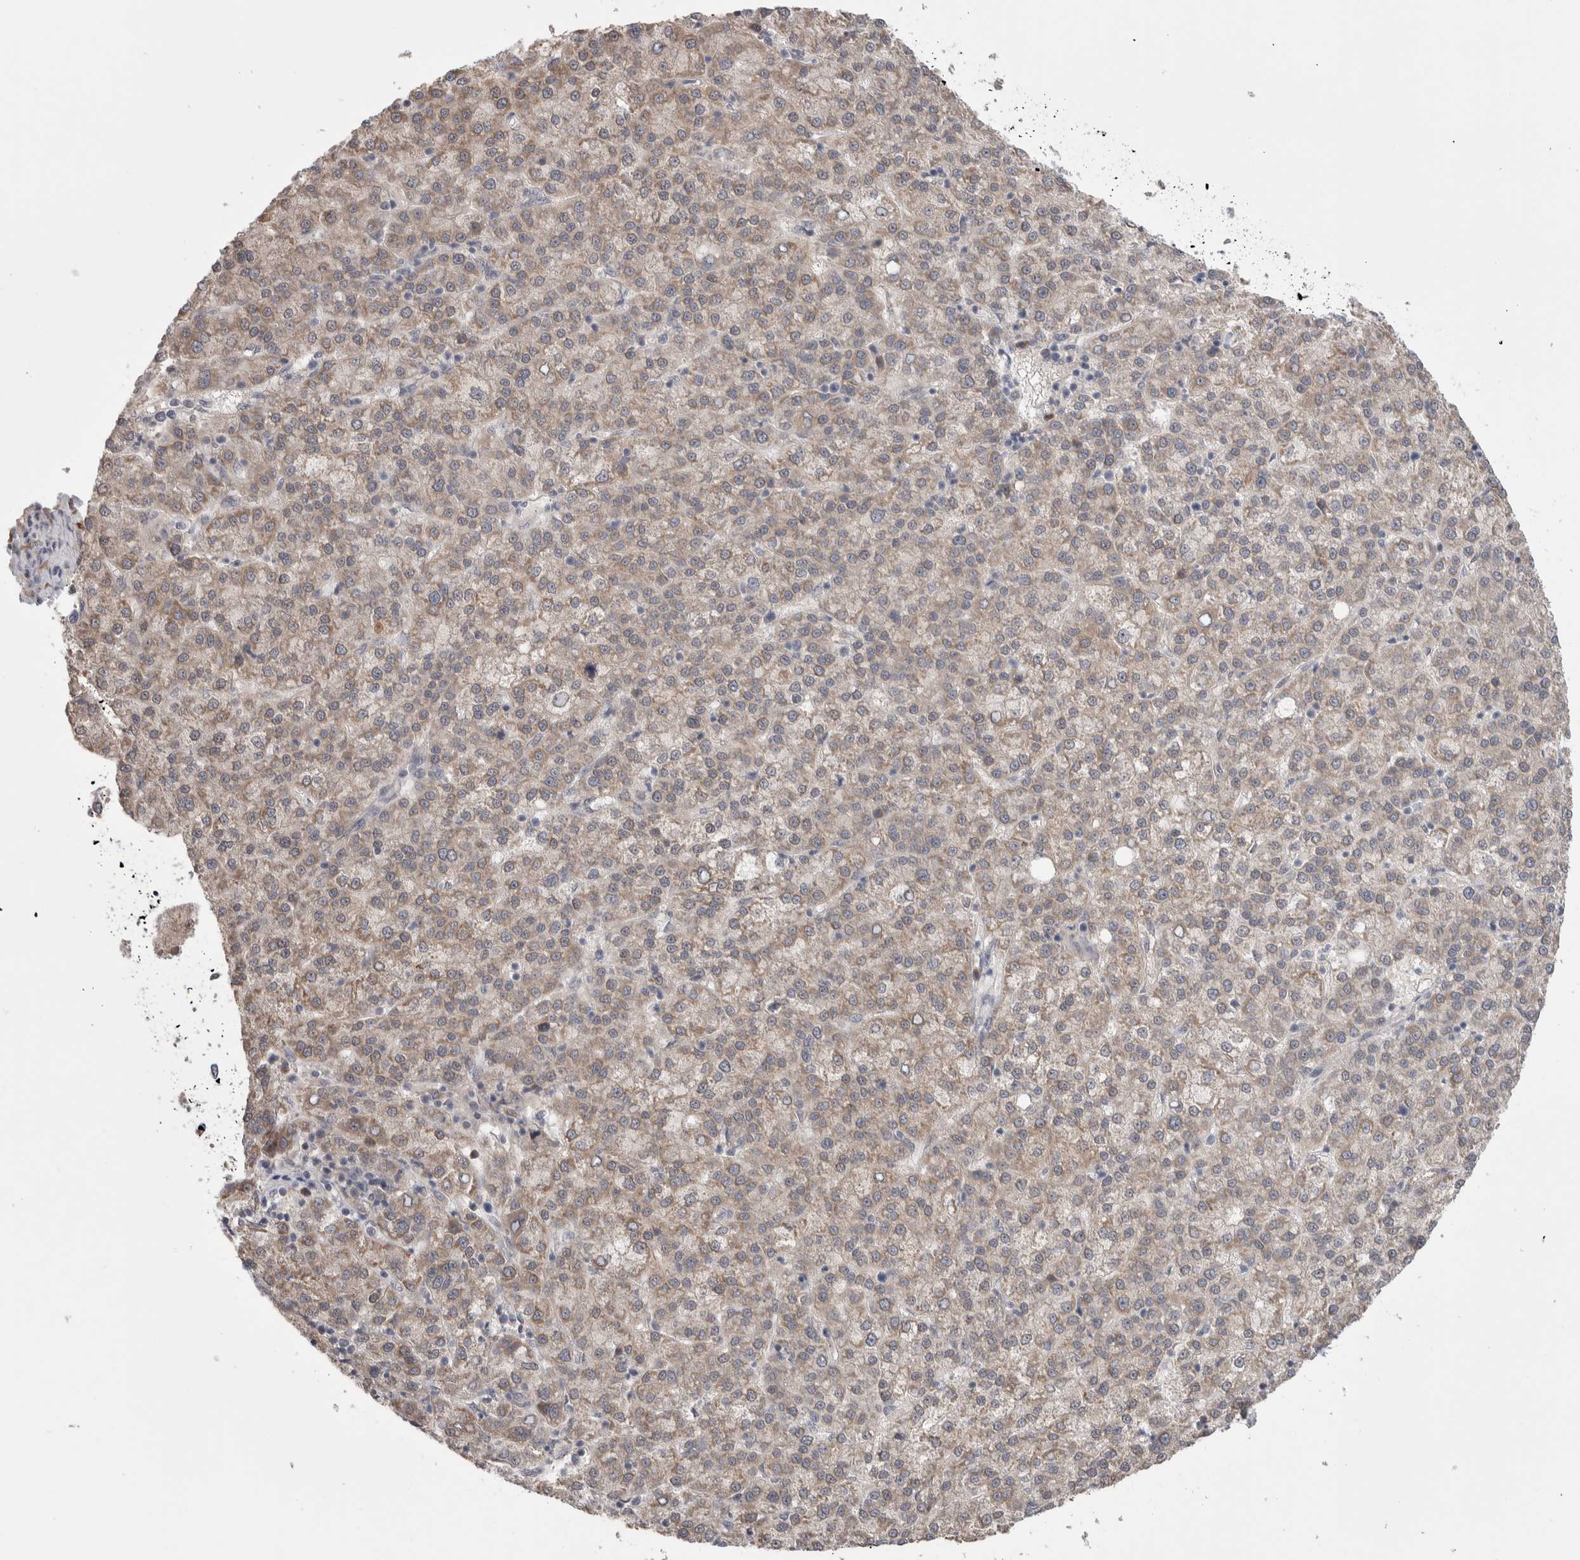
{"staining": {"intensity": "weak", "quantity": ">75%", "location": "cytoplasmic/membranous"}, "tissue": "liver cancer", "cell_type": "Tumor cells", "image_type": "cancer", "snomed": [{"axis": "morphology", "description": "Carcinoma, Hepatocellular, NOS"}, {"axis": "topography", "description": "Liver"}], "caption": "A brown stain shows weak cytoplasmic/membranous positivity of a protein in liver cancer tumor cells.", "gene": "CUL2", "patient": {"sex": "female", "age": 58}}